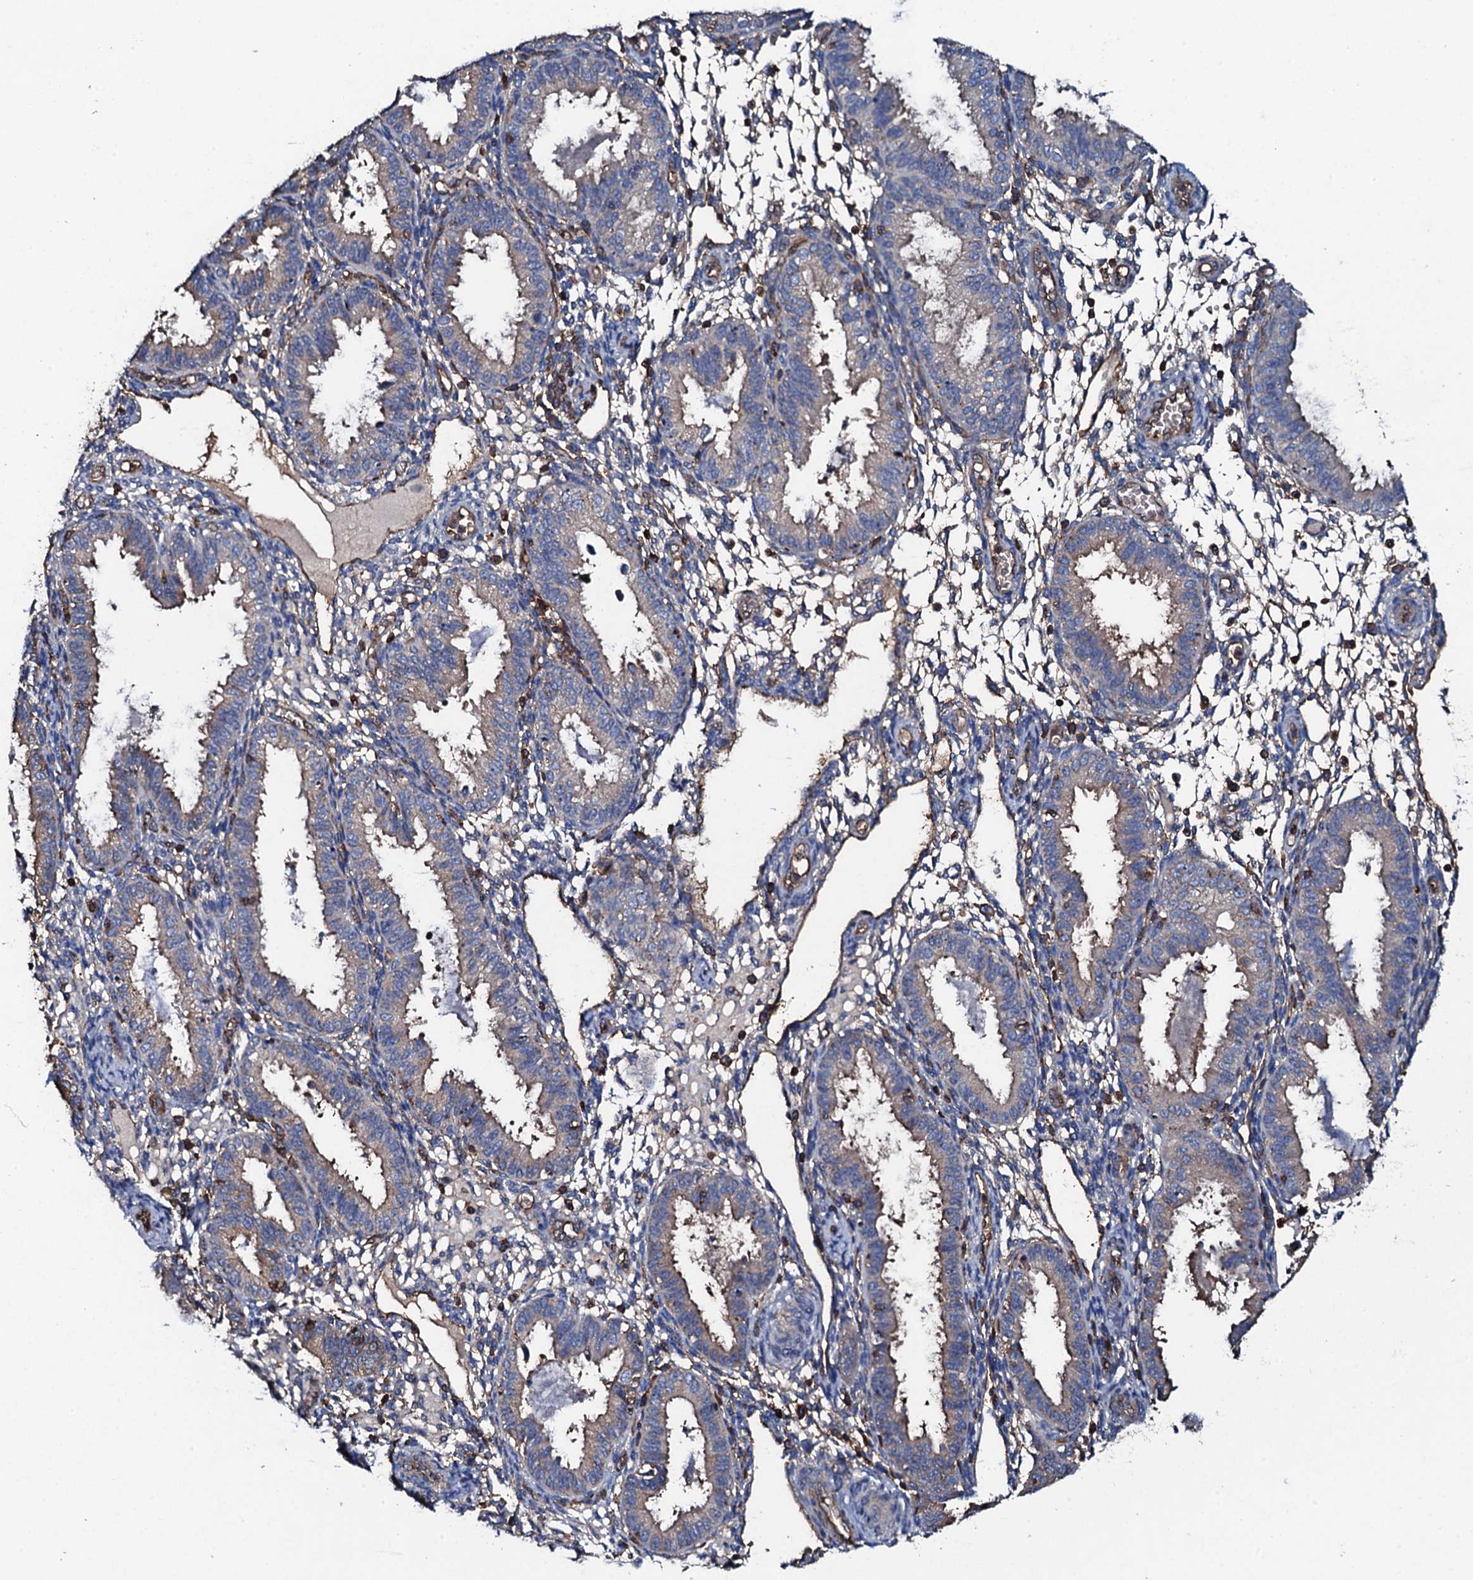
{"staining": {"intensity": "negative", "quantity": "none", "location": "none"}, "tissue": "endometrium", "cell_type": "Cells in endometrial stroma", "image_type": "normal", "snomed": [{"axis": "morphology", "description": "Normal tissue, NOS"}, {"axis": "topography", "description": "Endometrium"}], "caption": "Immunohistochemistry photomicrograph of unremarkable endometrium: human endometrium stained with DAB (3,3'-diaminobenzidine) shows no significant protein expression in cells in endometrial stroma.", "gene": "MS4A4E", "patient": {"sex": "female", "age": 33}}